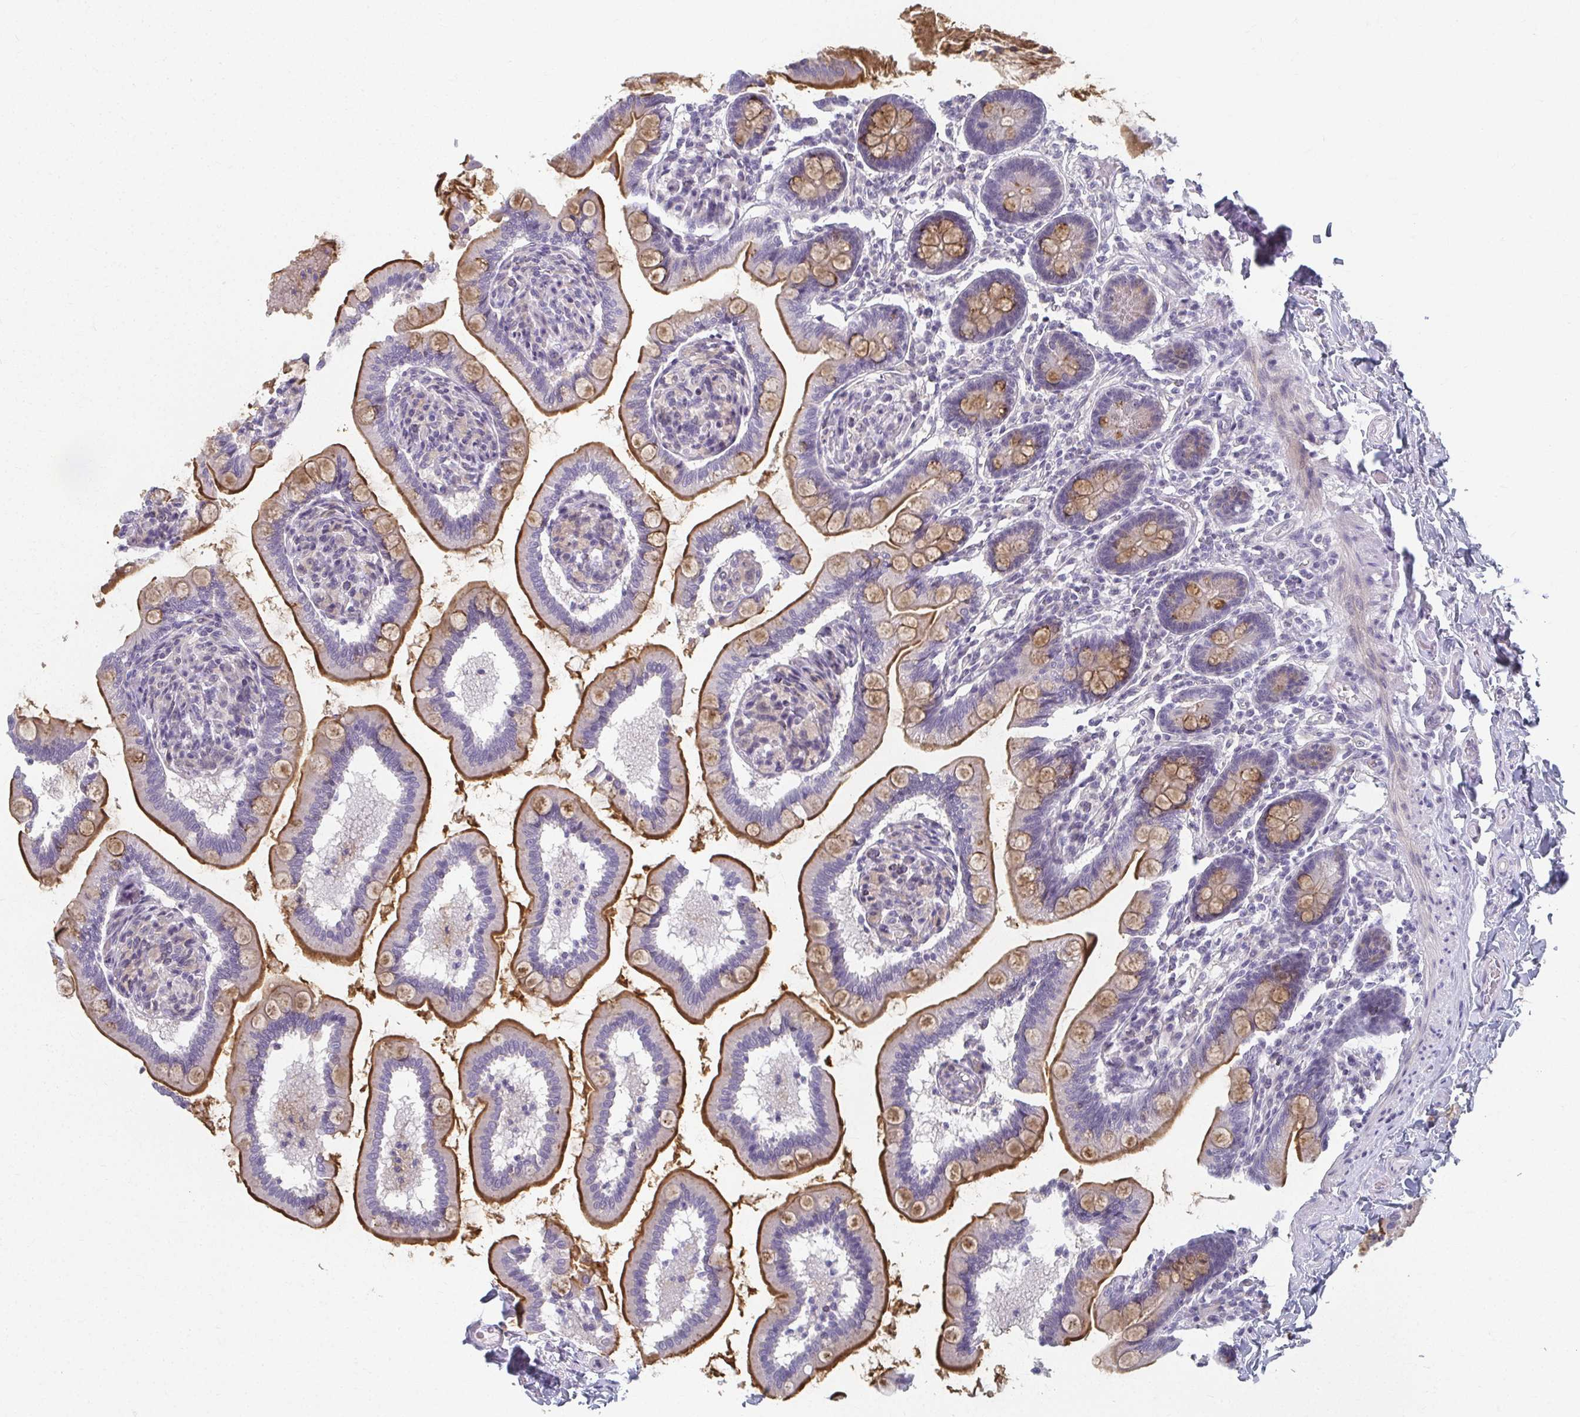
{"staining": {"intensity": "strong", "quantity": "25%-75%", "location": "cytoplasmic/membranous"}, "tissue": "small intestine", "cell_type": "Glandular cells", "image_type": "normal", "snomed": [{"axis": "morphology", "description": "Normal tissue, NOS"}, {"axis": "topography", "description": "Small intestine"}], "caption": "Immunohistochemistry (DAB) staining of benign small intestine shows strong cytoplasmic/membranous protein staining in about 25%-75% of glandular cells.", "gene": "CAMKV", "patient": {"sex": "female", "age": 64}}